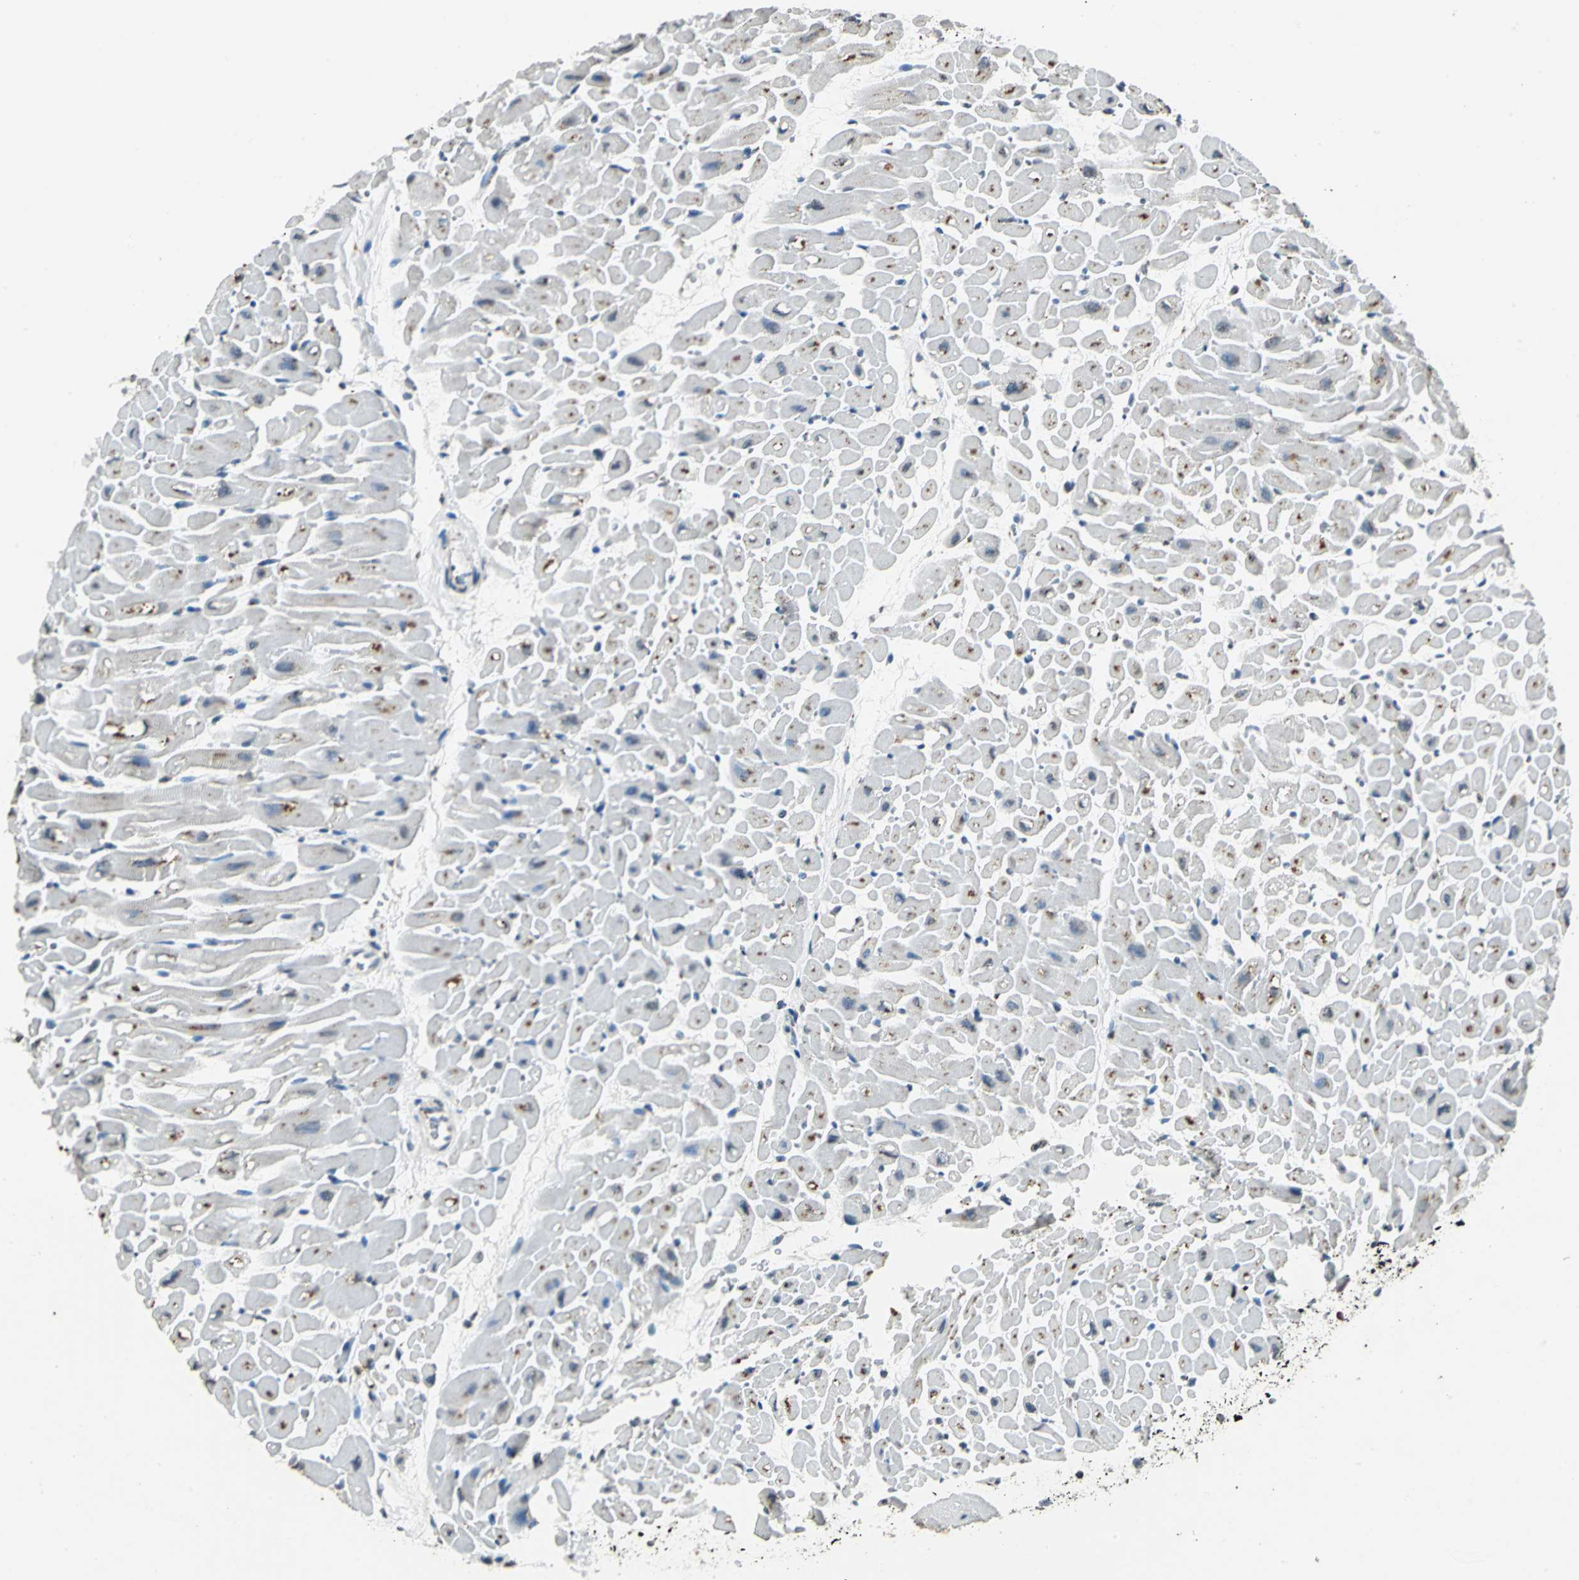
{"staining": {"intensity": "moderate", "quantity": "25%-75%", "location": "cytoplasmic/membranous"}, "tissue": "heart muscle", "cell_type": "Cardiomyocytes", "image_type": "normal", "snomed": [{"axis": "morphology", "description": "Normal tissue, NOS"}, {"axis": "topography", "description": "Heart"}], "caption": "Brown immunohistochemical staining in unremarkable heart muscle reveals moderate cytoplasmic/membranous positivity in approximately 25%-75% of cardiomyocytes.", "gene": "TMEM115", "patient": {"sex": "male", "age": 45}}